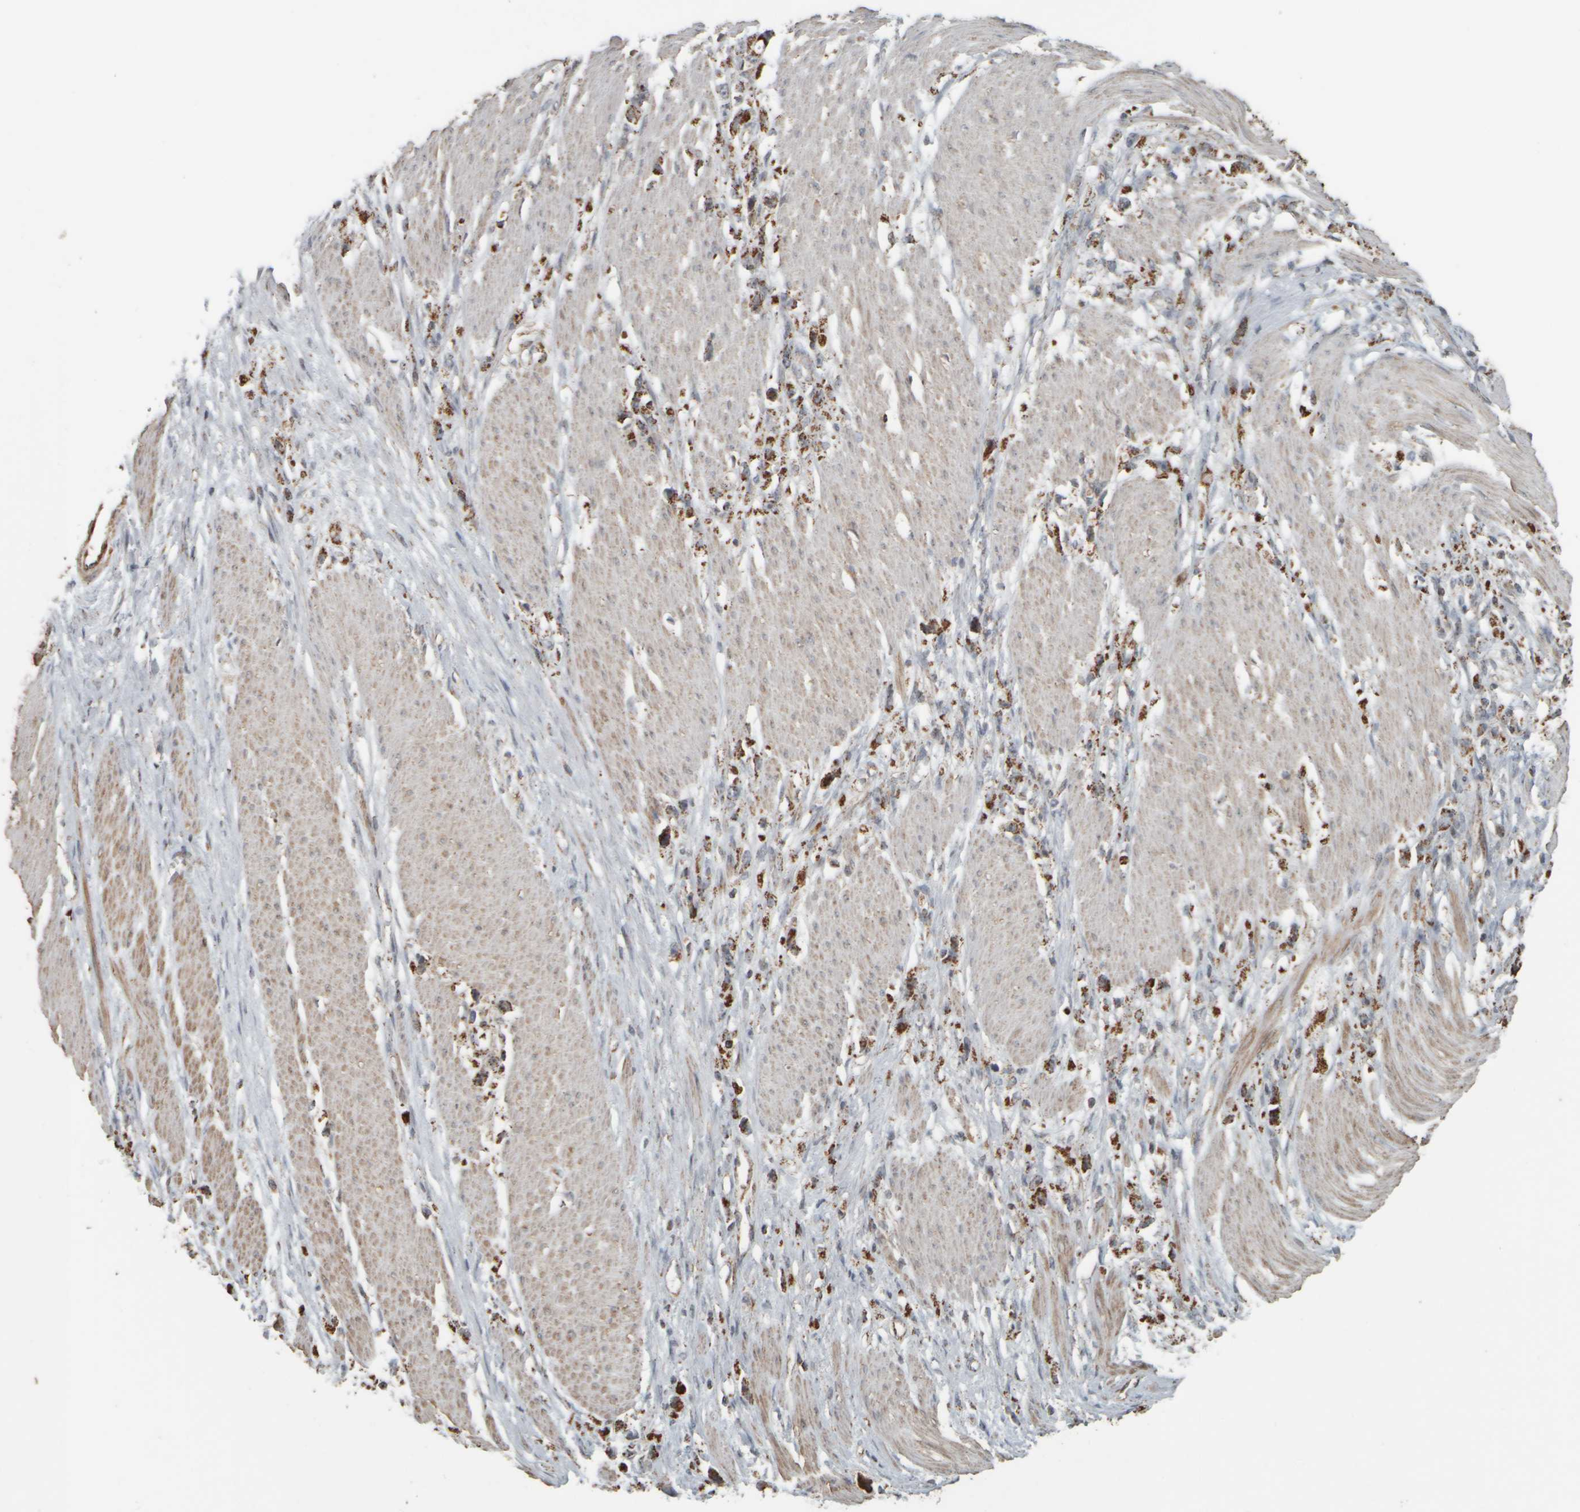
{"staining": {"intensity": "strong", "quantity": ">75%", "location": "cytoplasmic/membranous"}, "tissue": "stomach cancer", "cell_type": "Tumor cells", "image_type": "cancer", "snomed": [{"axis": "morphology", "description": "Adenocarcinoma, NOS"}, {"axis": "topography", "description": "Stomach"}], "caption": "A high amount of strong cytoplasmic/membranous staining is identified in approximately >75% of tumor cells in stomach cancer tissue. Nuclei are stained in blue.", "gene": "APBB2", "patient": {"sex": "female", "age": 59}}